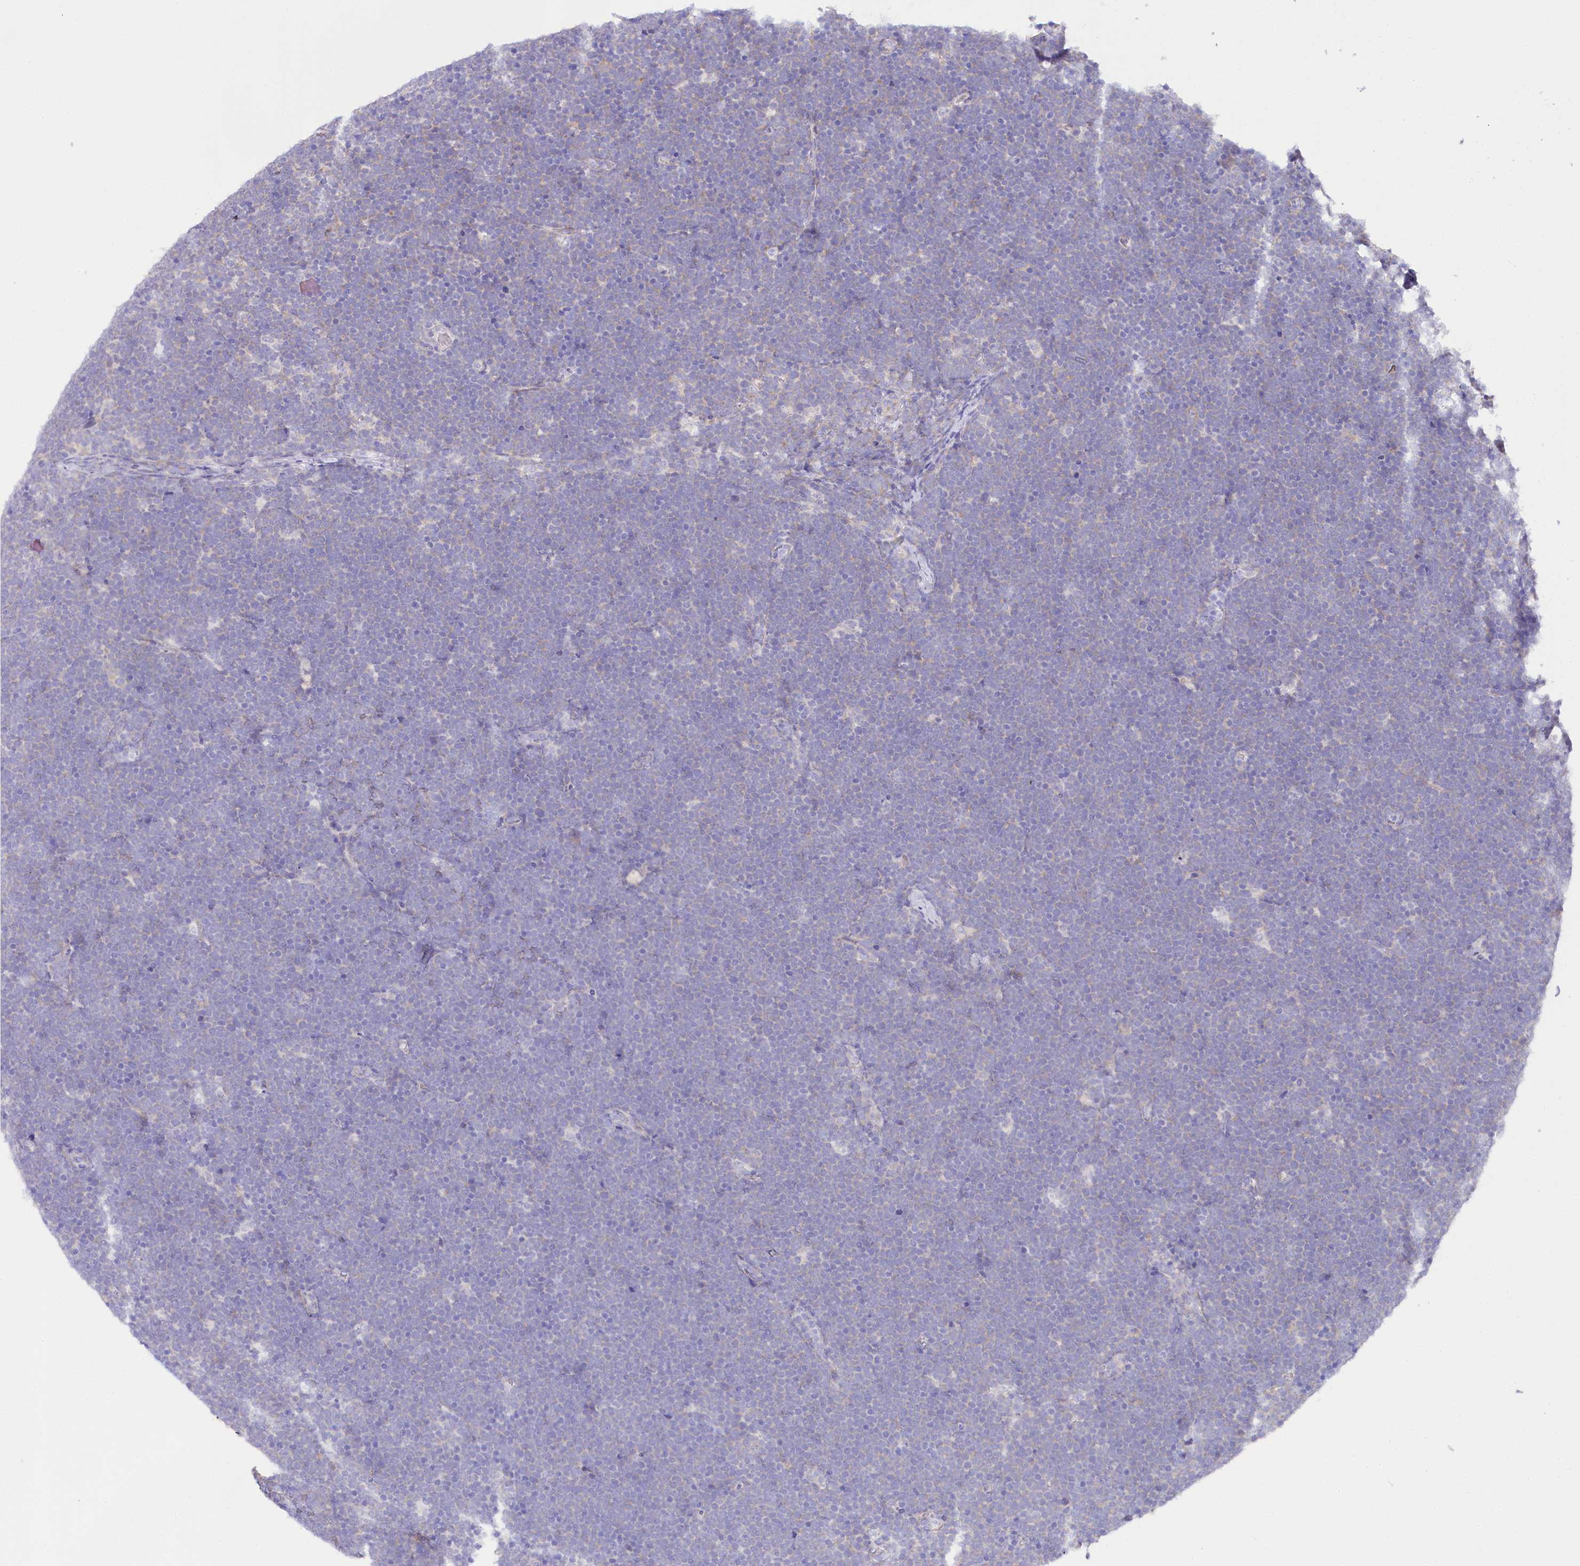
{"staining": {"intensity": "negative", "quantity": "none", "location": "none"}, "tissue": "lymphoma", "cell_type": "Tumor cells", "image_type": "cancer", "snomed": [{"axis": "morphology", "description": "Malignant lymphoma, non-Hodgkin's type, High grade"}, {"axis": "topography", "description": "Lymph node"}], "caption": "High power microscopy histopathology image of an immunohistochemistry image of high-grade malignant lymphoma, non-Hodgkin's type, revealing no significant staining in tumor cells.", "gene": "CSN3", "patient": {"sex": "male", "age": 13}}